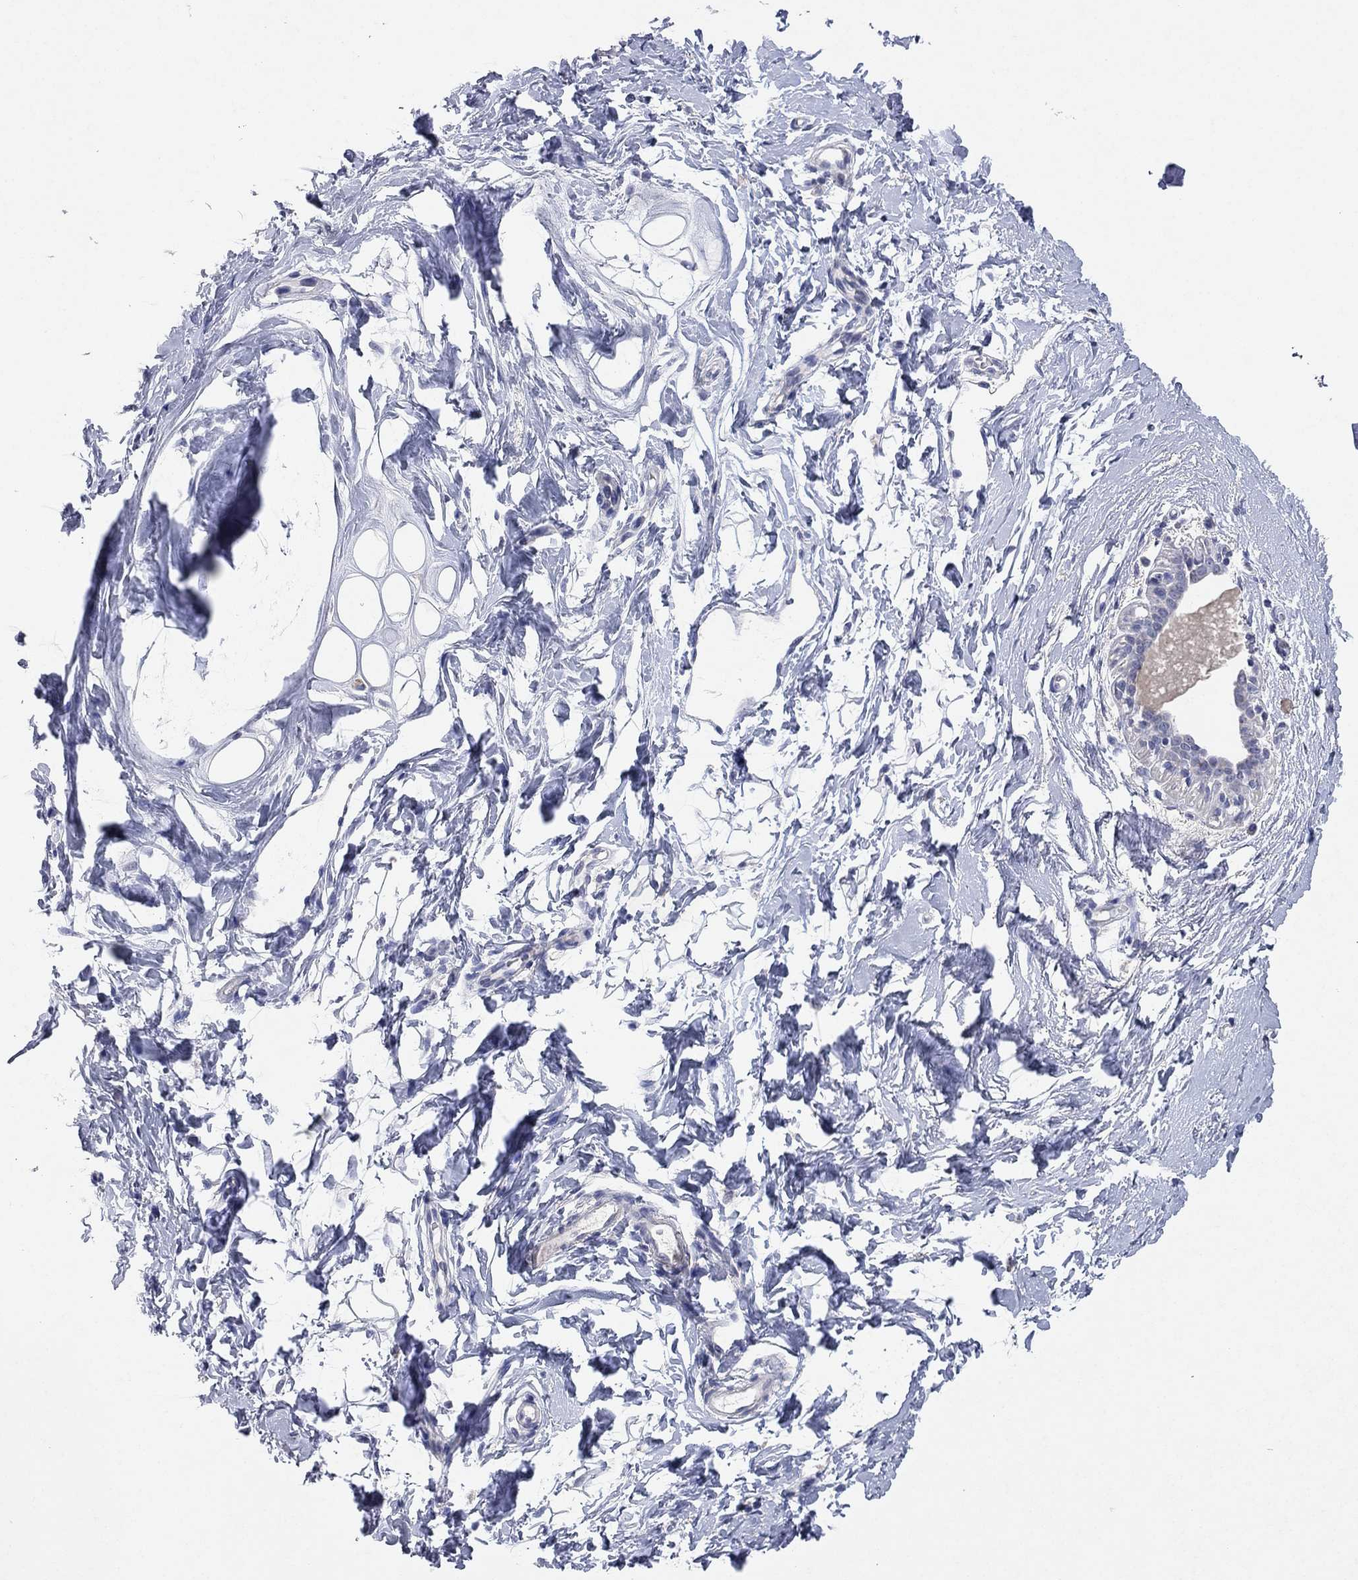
{"staining": {"intensity": "negative", "quantity": "none", "location": "none"}, "tissue": "breast", "cell_type": "Adipocytes", "image_type": "normal", "snomed": [{"axis": "morphology", "description": "Normal tissue, NOS"}, {"axis": "topography", "description": "Breast"}], "caption": "Benign breast was stained to show a protein in brown. There is no significant staining in adipocytes. The staining was performed using DAB (3,3'-diaminobenzidine) to visualize the protein expression in brown, while the nuclei were stained in blue with hematoxylin (Magnification: 20x).", "gene": "MMP13", "patient": {"sex": "female", "age": 37}}